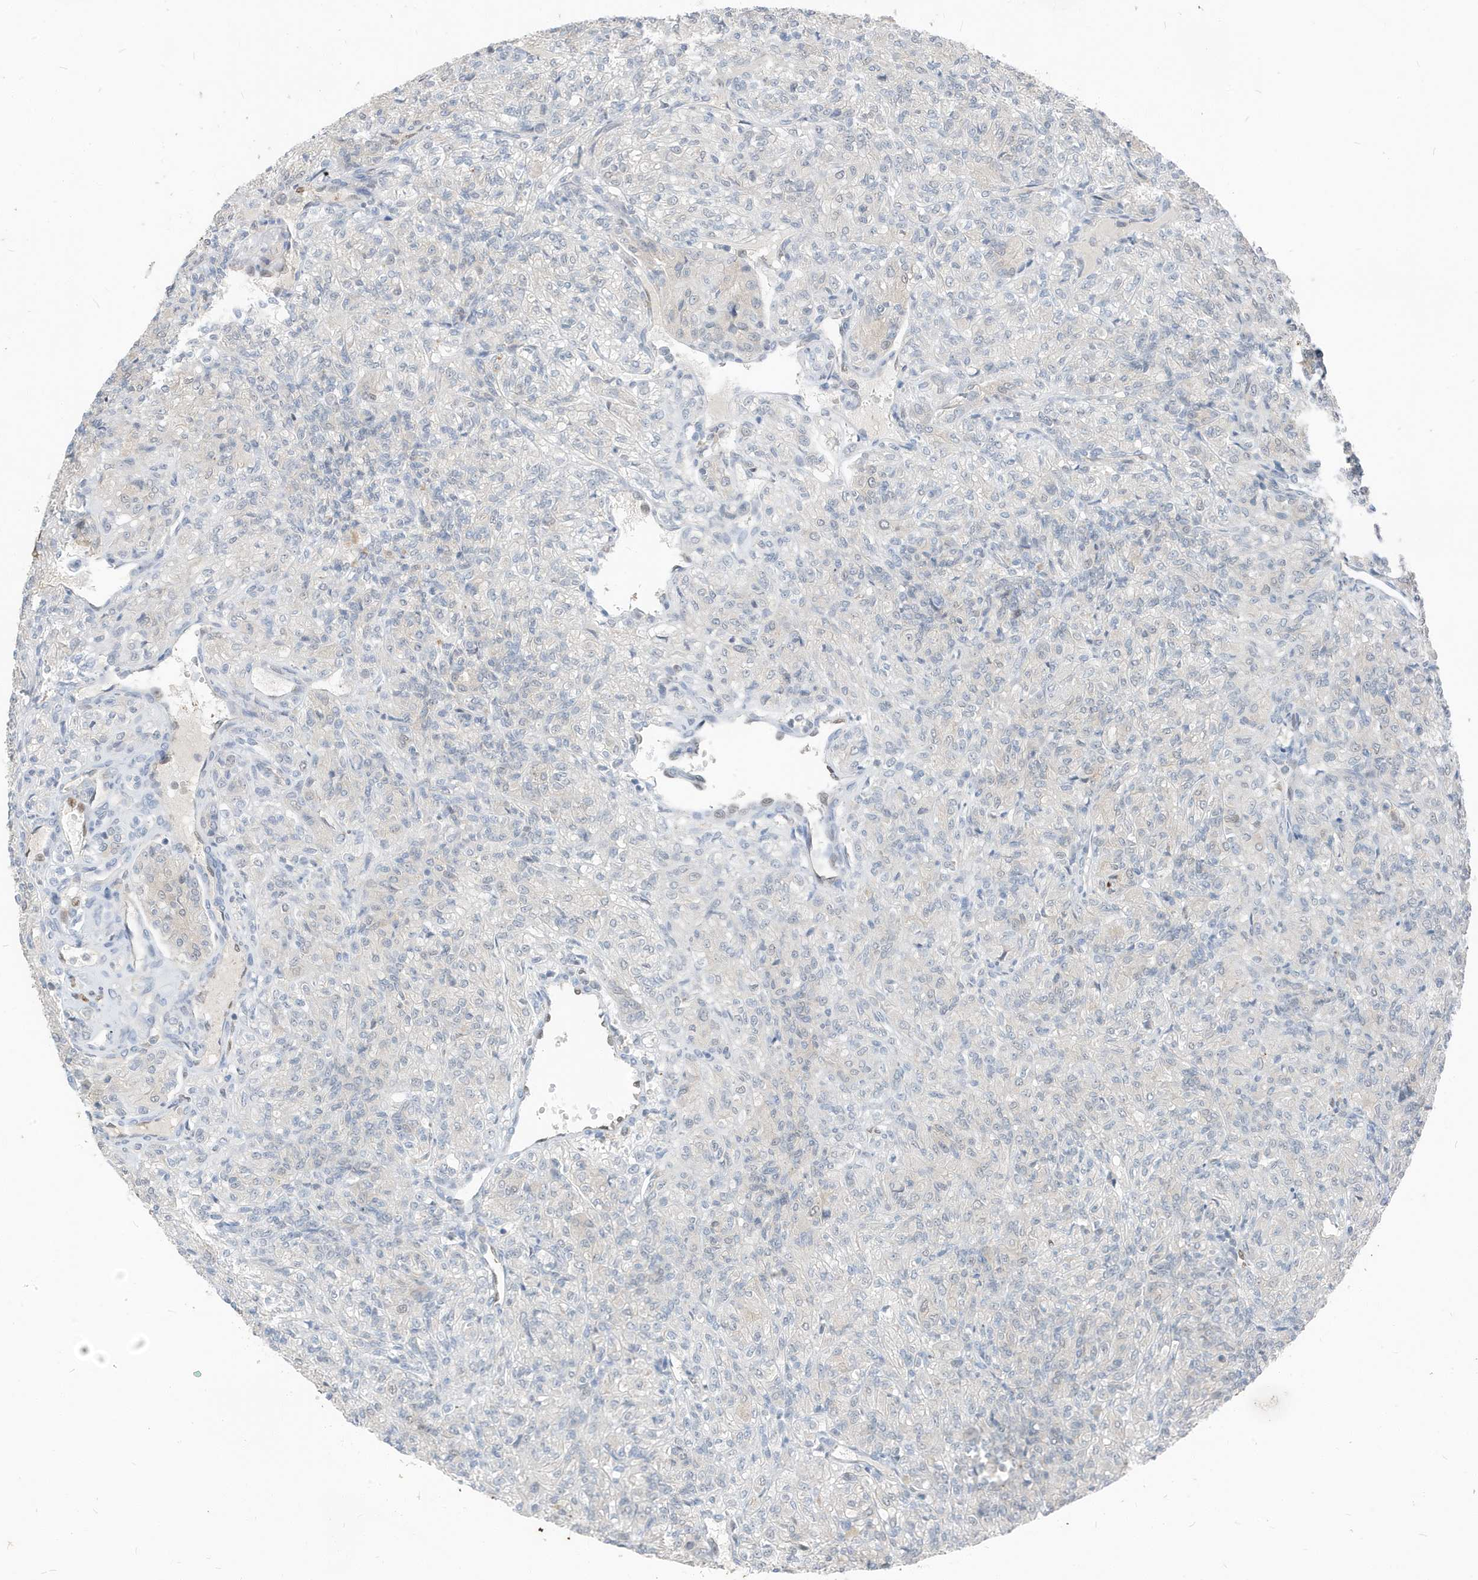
{"staining": {"intensity": "negative", "quantity": "none", "location": "none"}, "tissue": "renal cancer", "cell_type": "Tumor cells", "image_type": "cancer", "snomed": [{"axis": "morphology", "description": "Adenocarcinoma, NOS"}, {"axis": "topography", "description": "Kidney"}], "caption": "Immunohistochemical staining of adenocarcinoma (renal) shows no significant positivity in tumor cells.", "gene": "NCOA7", "patient": {"sex": "male", "age": 77}}